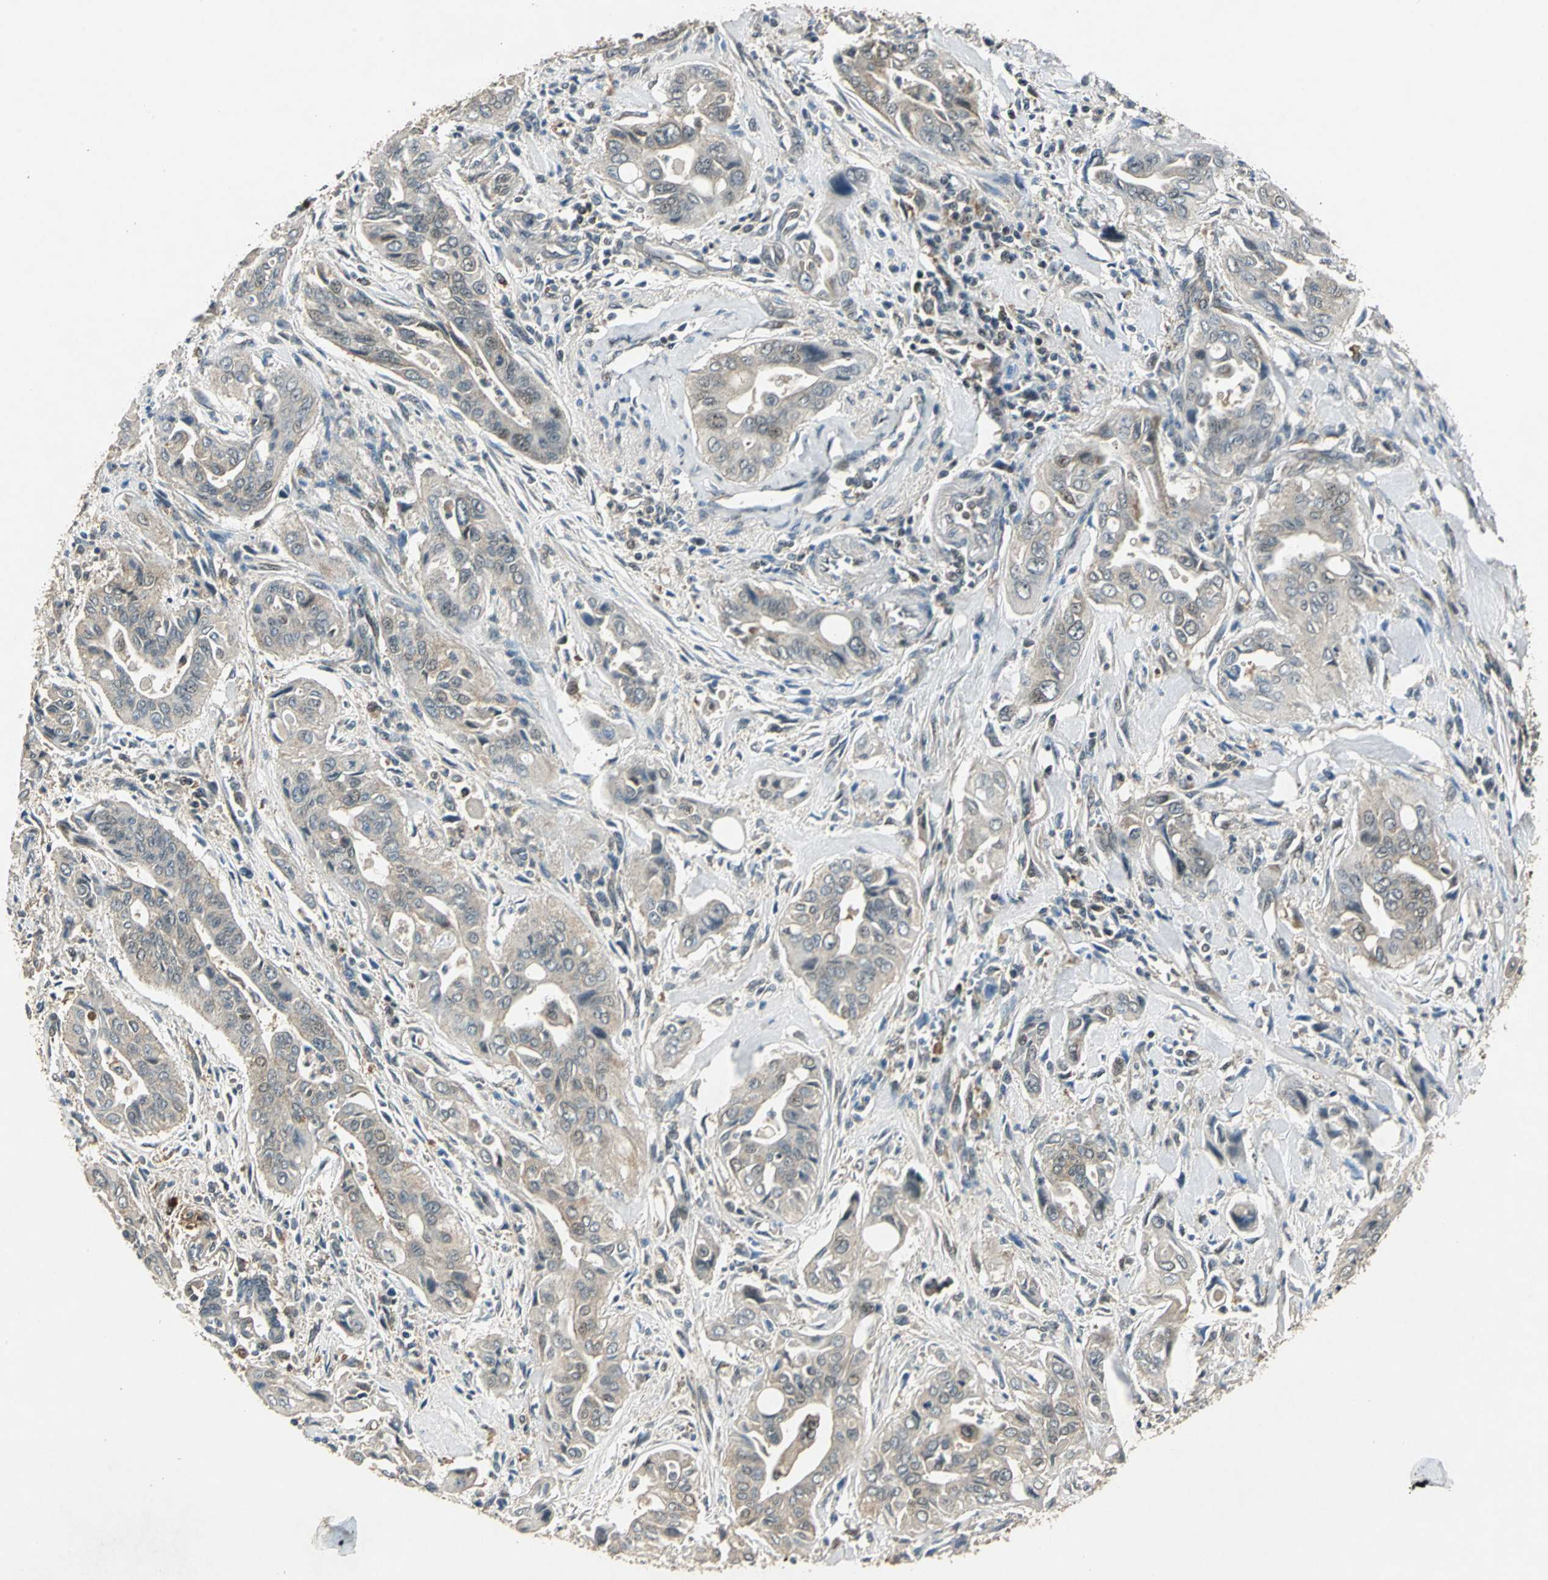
{"staining": {"intensity": "weak", "quantity": ">75%", "location": "cytoplasmic/membranous,nuclear"}, "tissue": "pancreatic cancer", "cell_type": "Tumor cells", "image_type": "cancer", "snomed": [{"axis": "morphology", "description": "Adenocarcinoma, NOS"}, {"axis": "topography", "description": "Pancreas"}], "caption": "Tumor cells exhibit low levels of weak cytoplasmic/membranous and nuclear expression in about >75% of cells in adenocarcinoma (pancreatic).", "gene": "AHSA1", "patient": {"sex": "male", "age": 77}}